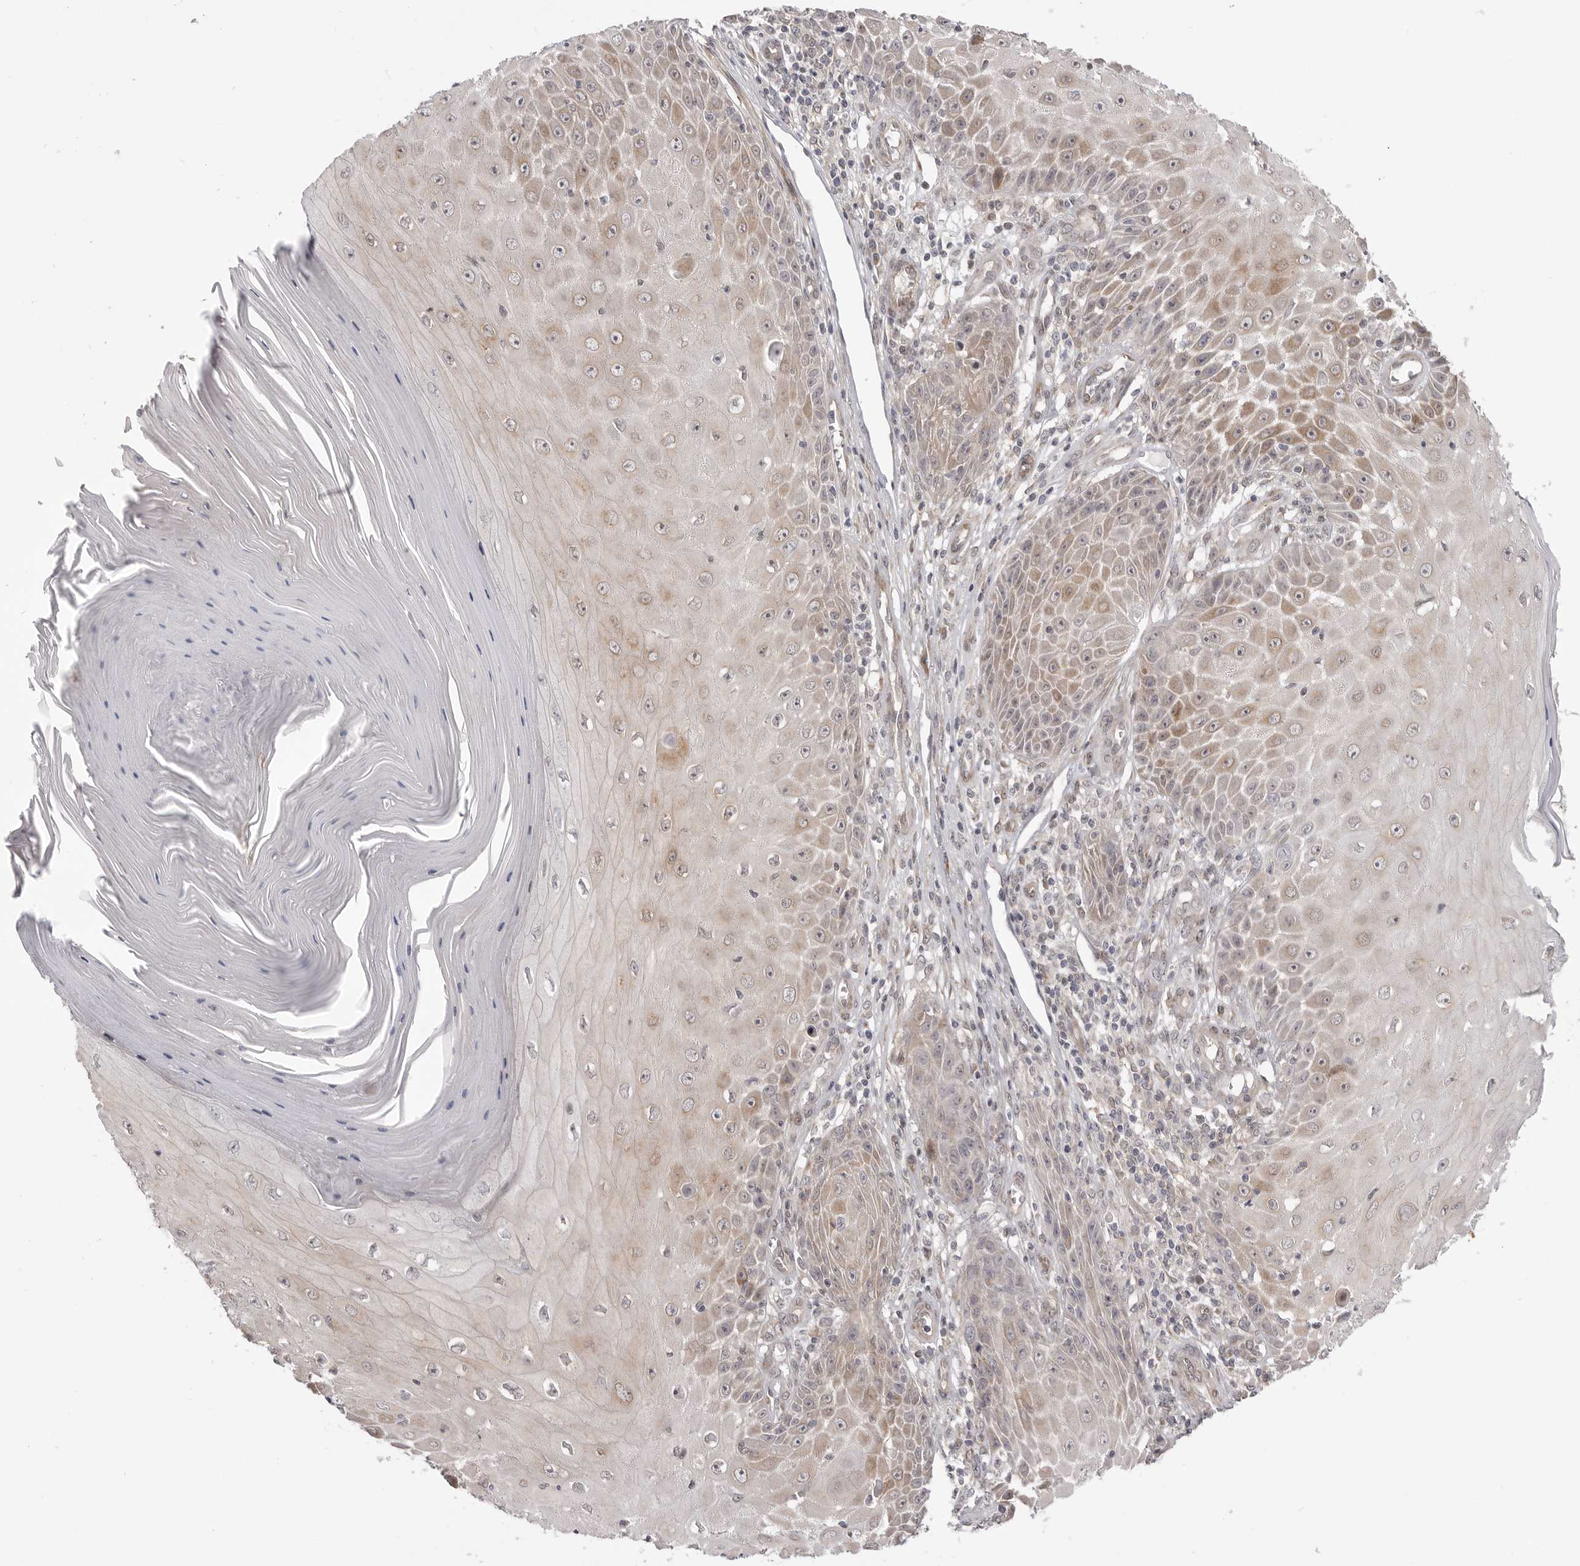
{"staining": {"intensity": "weak", "quantity": "25%-75%", "location": "cytoplasmic/membranous"}, "tissue": "skin cancer", "cell_type": "Tumor cells", "image_type": "cancer", "snomed": [{"axis": "morphology", "description": "Squamous cell carcinoma, NOS"}, {"axis": "topography", "description": "Skin"}], "caption": "This histopathology image shows immunohistochemistry staining of skin cancer (squamous cell carcinoma), with low weak cytoplasmic/membranous staining in approximately 25%-75% of tumor cells.", "gene": "GGT6", "patient": {"sex": "female", "age": 73}}